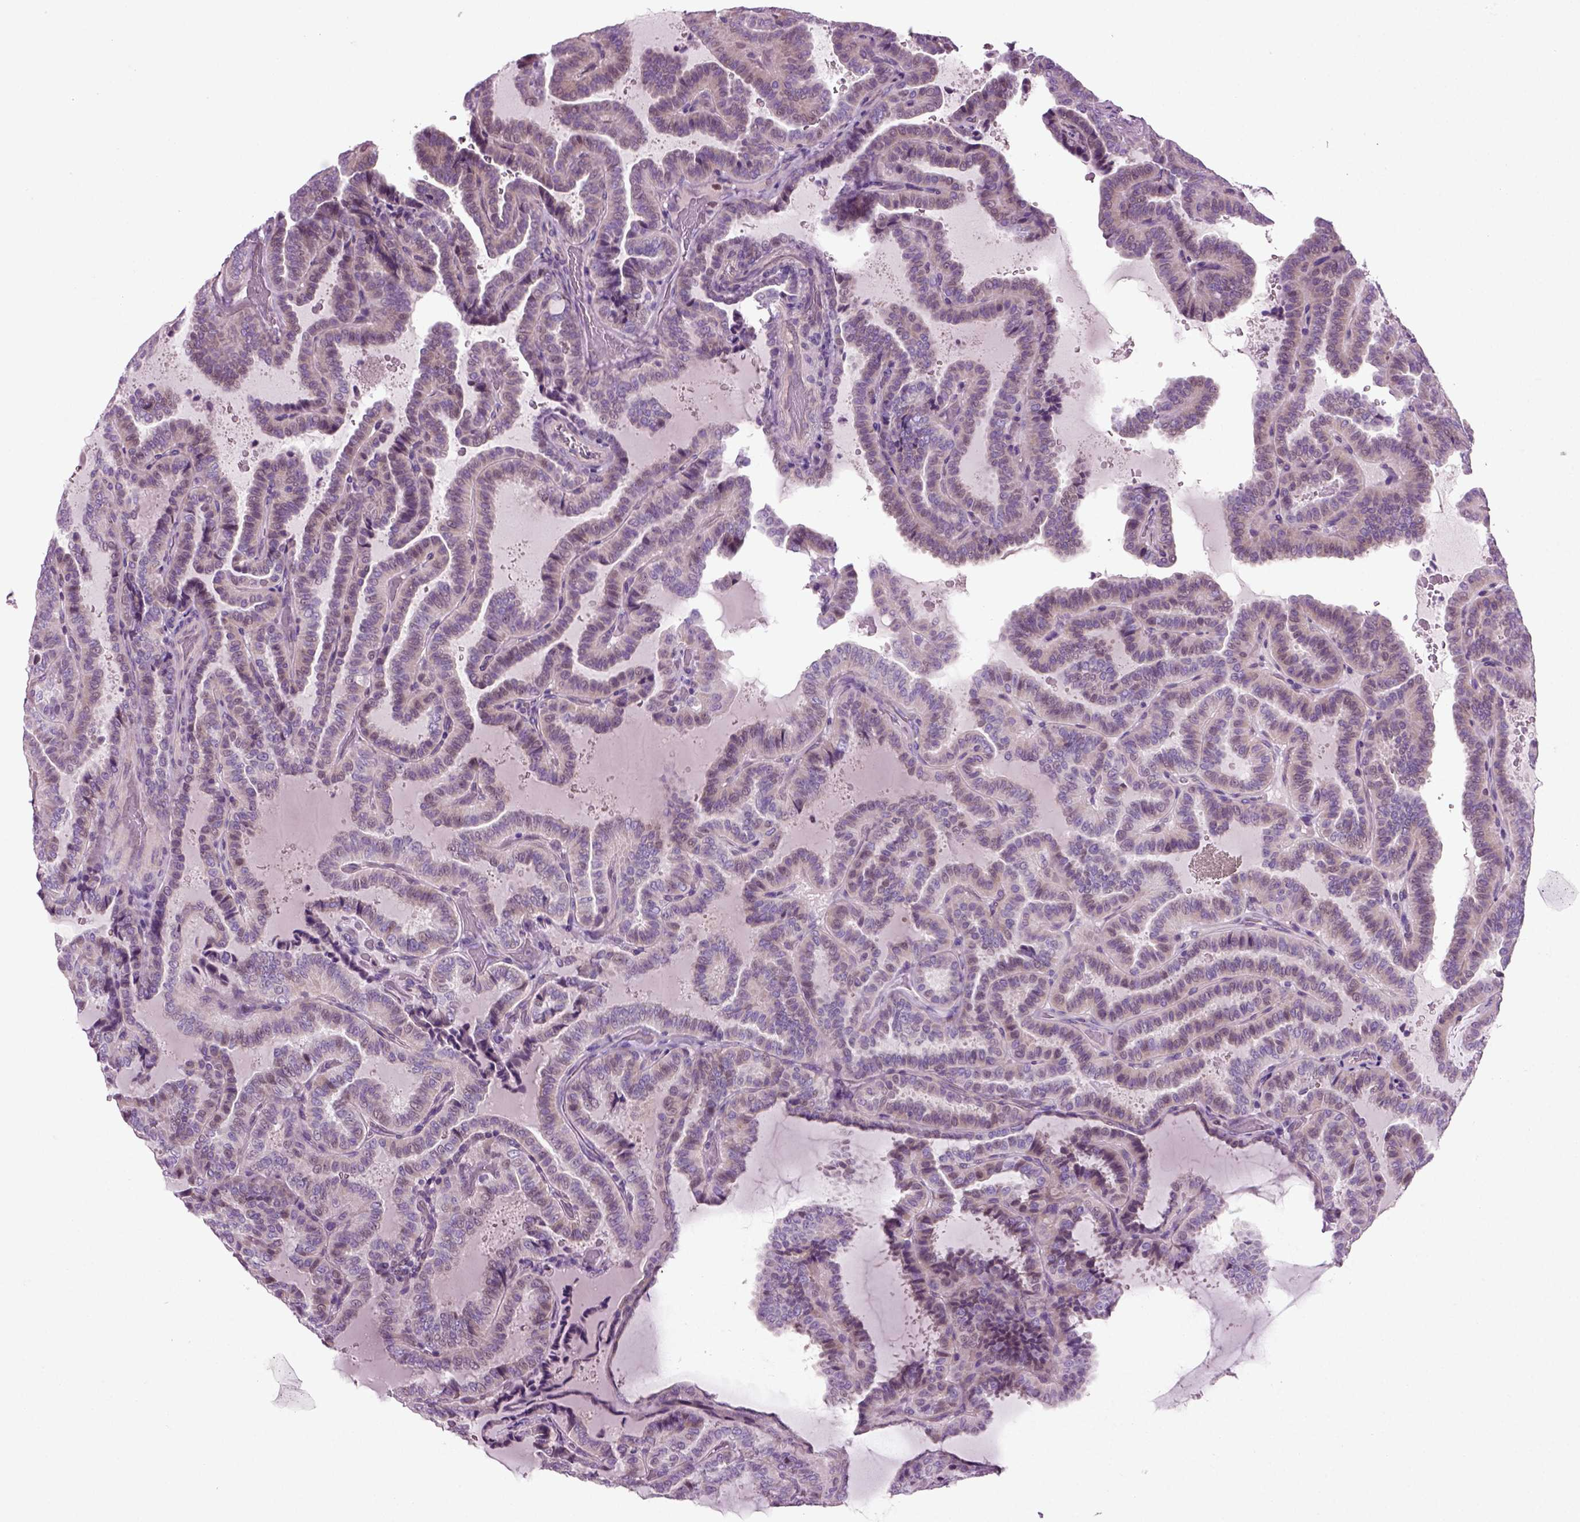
{"staining": {"intensity": "negative", "quantity": "none", "location": "none"}, "tissue": "thyroid cancer", "cell_type": "Tumor cells", "image_type": "cancer", "snomed": [{"axis": "morphology", "description": "Papillary adenocarcinoma, NOS"}, {"axis": "topography", "description": "Thyroid gland"}], "caption": "Protein analysis of thyroid cancer shows no significant staining in tumor cells.", "gene": "ARID3A", "patient": {"sex": "female", "age": 39}}